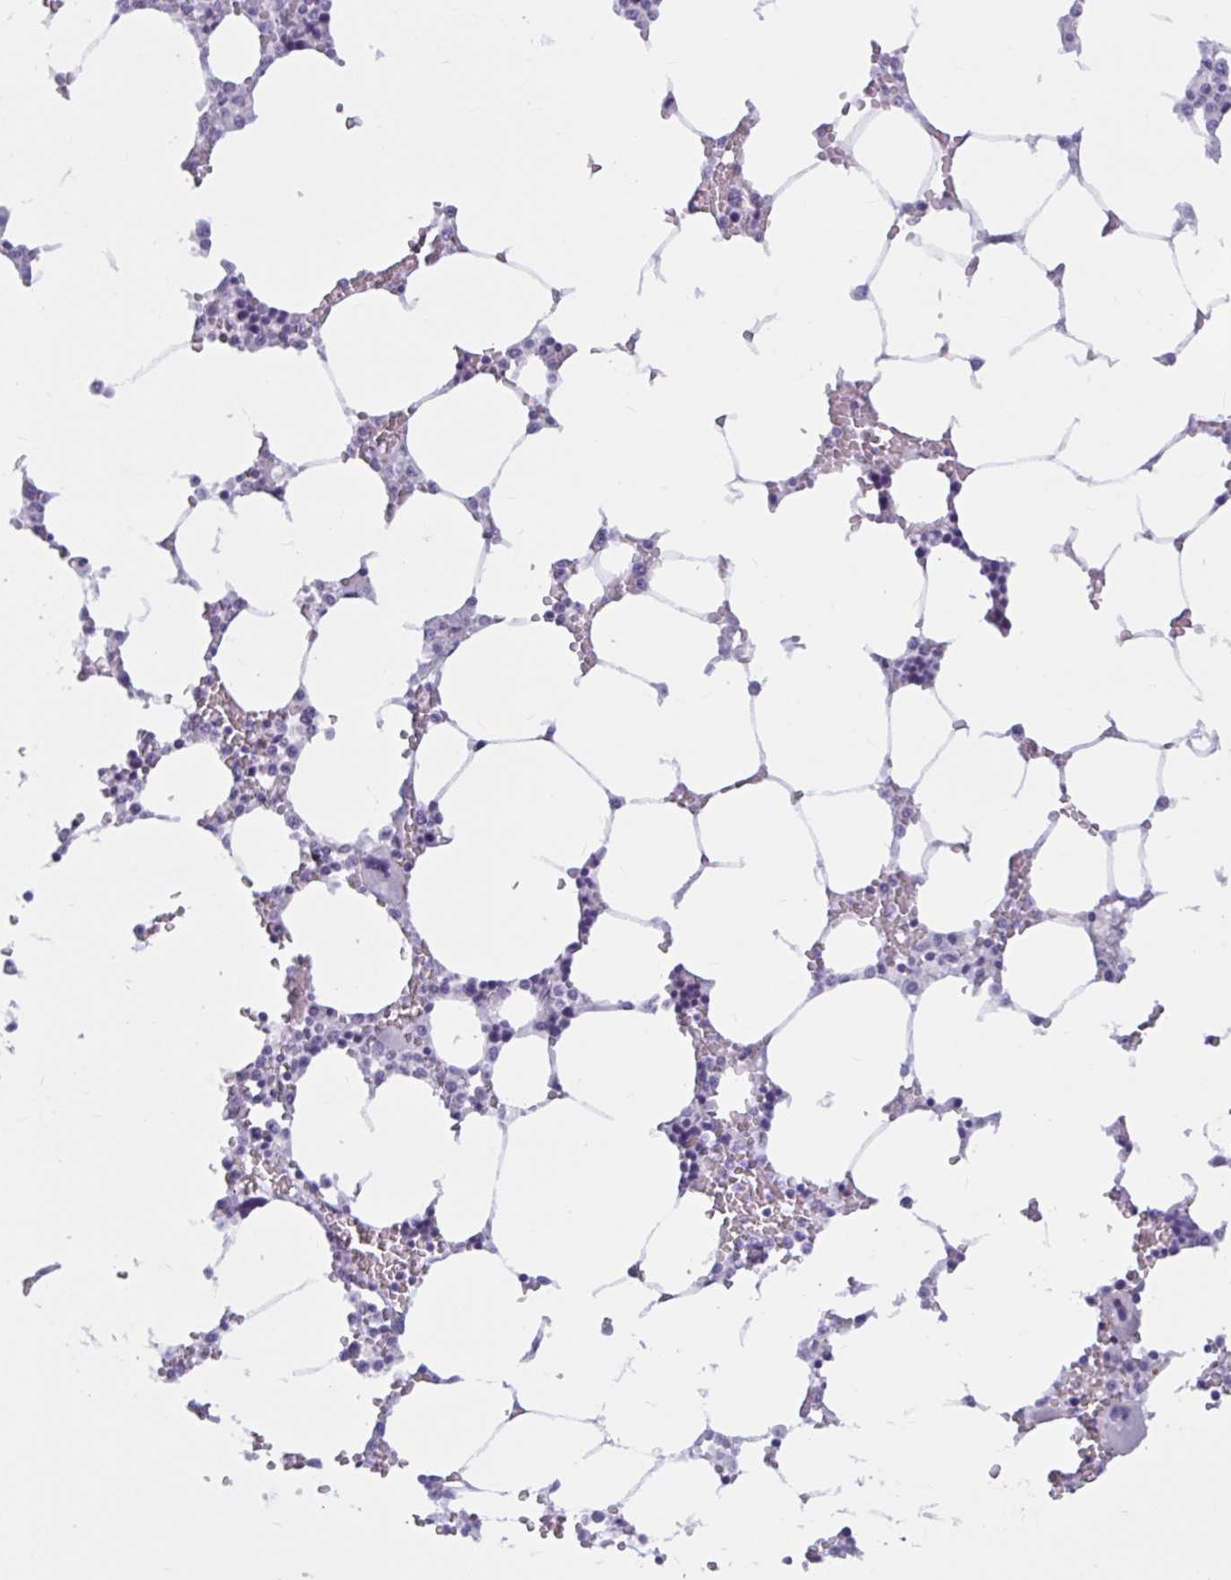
{"staining": {"intensity": "negative", "quantity": "none", "location": "none"}, "tissue": "bone marrow", "cell_type": "Hematopoietic cells", "image_type": "normal", "snomed": [{"axis": "morphology", "description": "Normal tissue, NOS"}, {"axis": "topography", "description": "Bone marrow"}], "caption": "The micrograph reveals no significant positivity in hematopoietic cells of bone marrow.", "gene": "BBS10", "patient": {"sex": "male", "age": 64}}